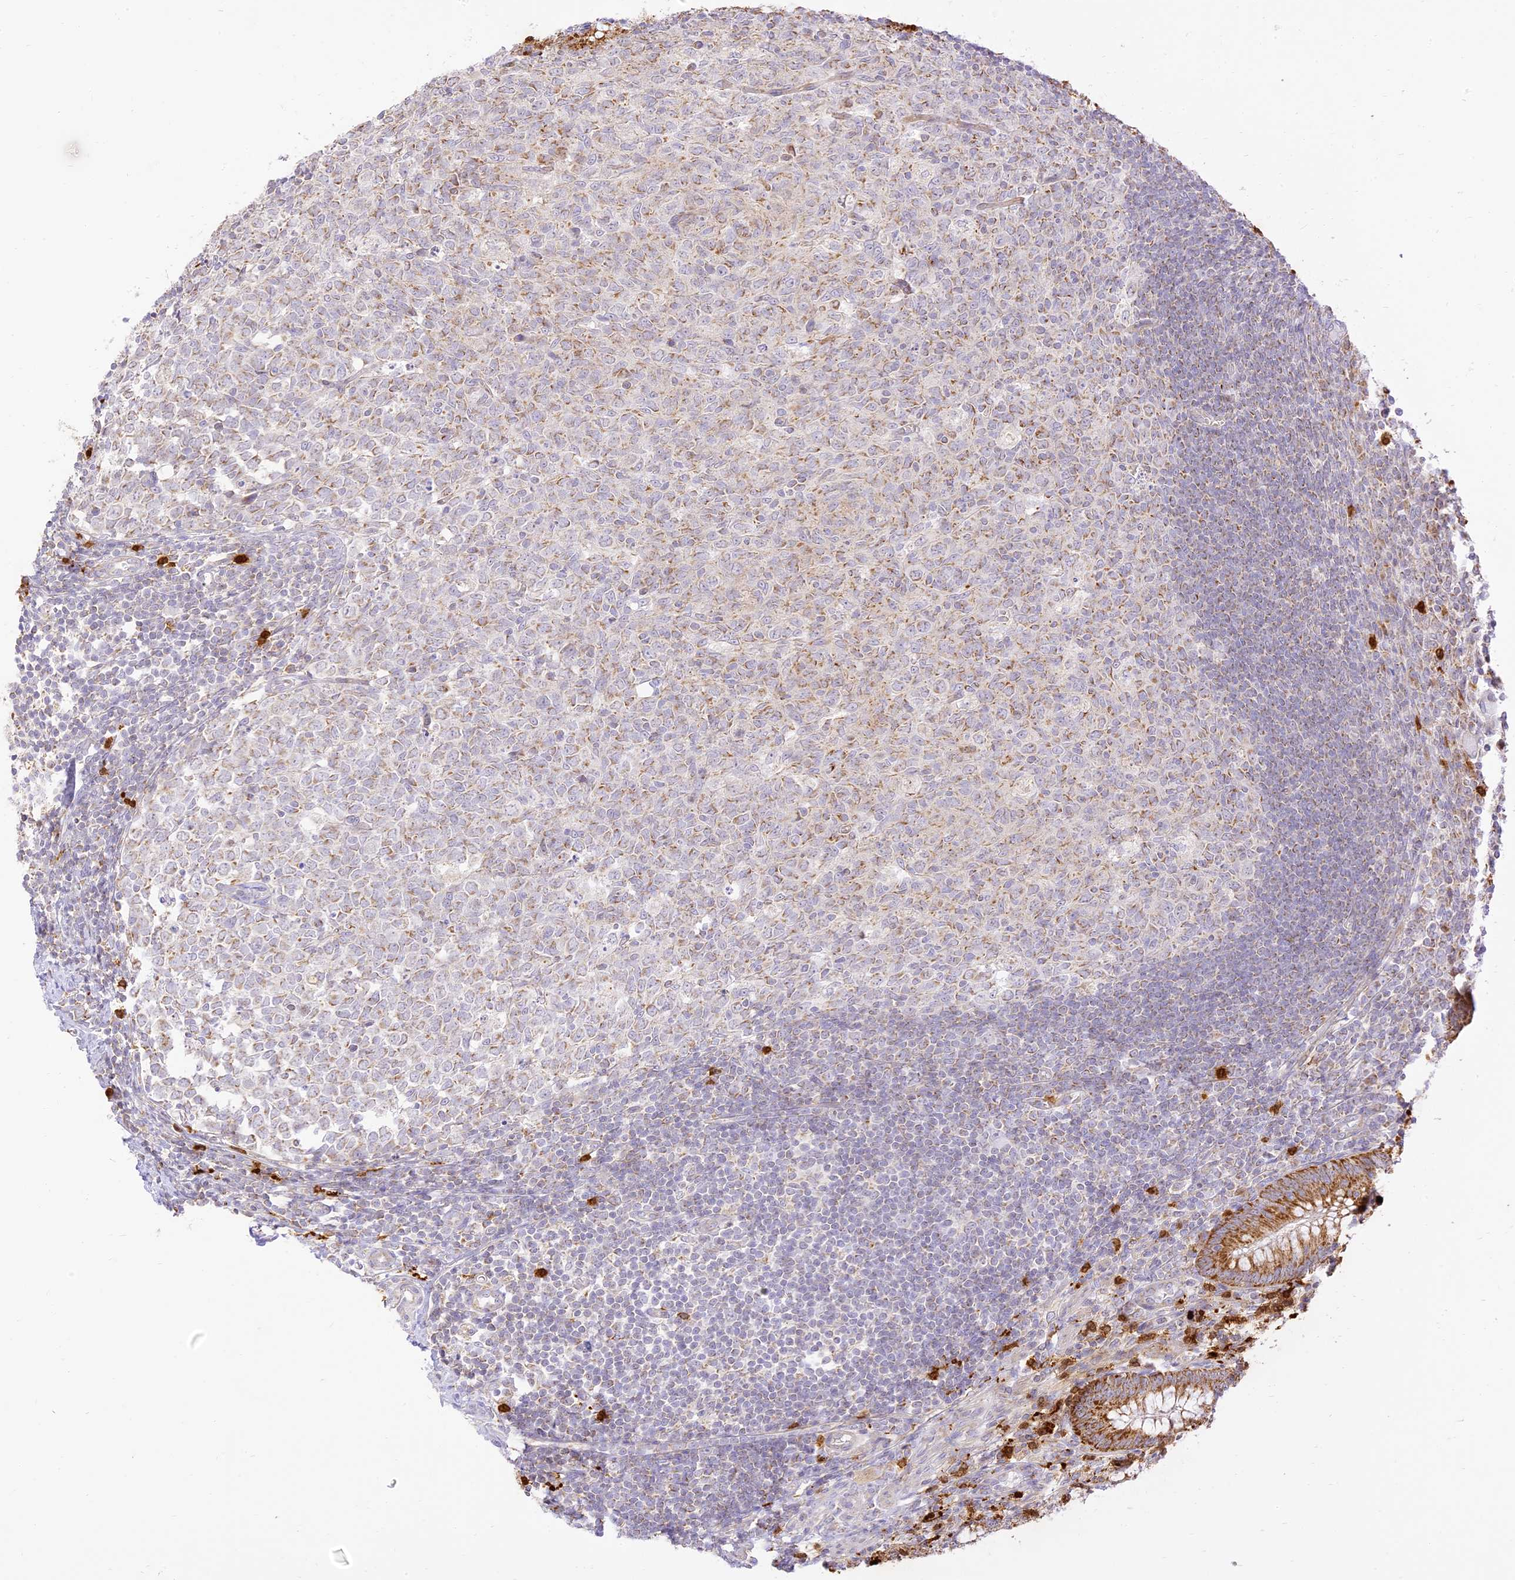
{"staining": {"intensity": "moderate", "quantity": "25%-75%", "location": "cytoplasmic/membranous"}, "tissue": "appendix", "cell_type": "Glandular cells", "image_type": "normal", "snomed": [{"axis": "morphology", "description": "Normal tissue, NOS"}, {"axis": "topography", "description": "Appendix"}], "caption": "The photomicrograph shows a brown stain indicating the presence of a protein in the cytoplasmic/membranous of glandular cells in appendix.", "gene": "LRRC15", "patient": {"sex": "male", "age": 14}}